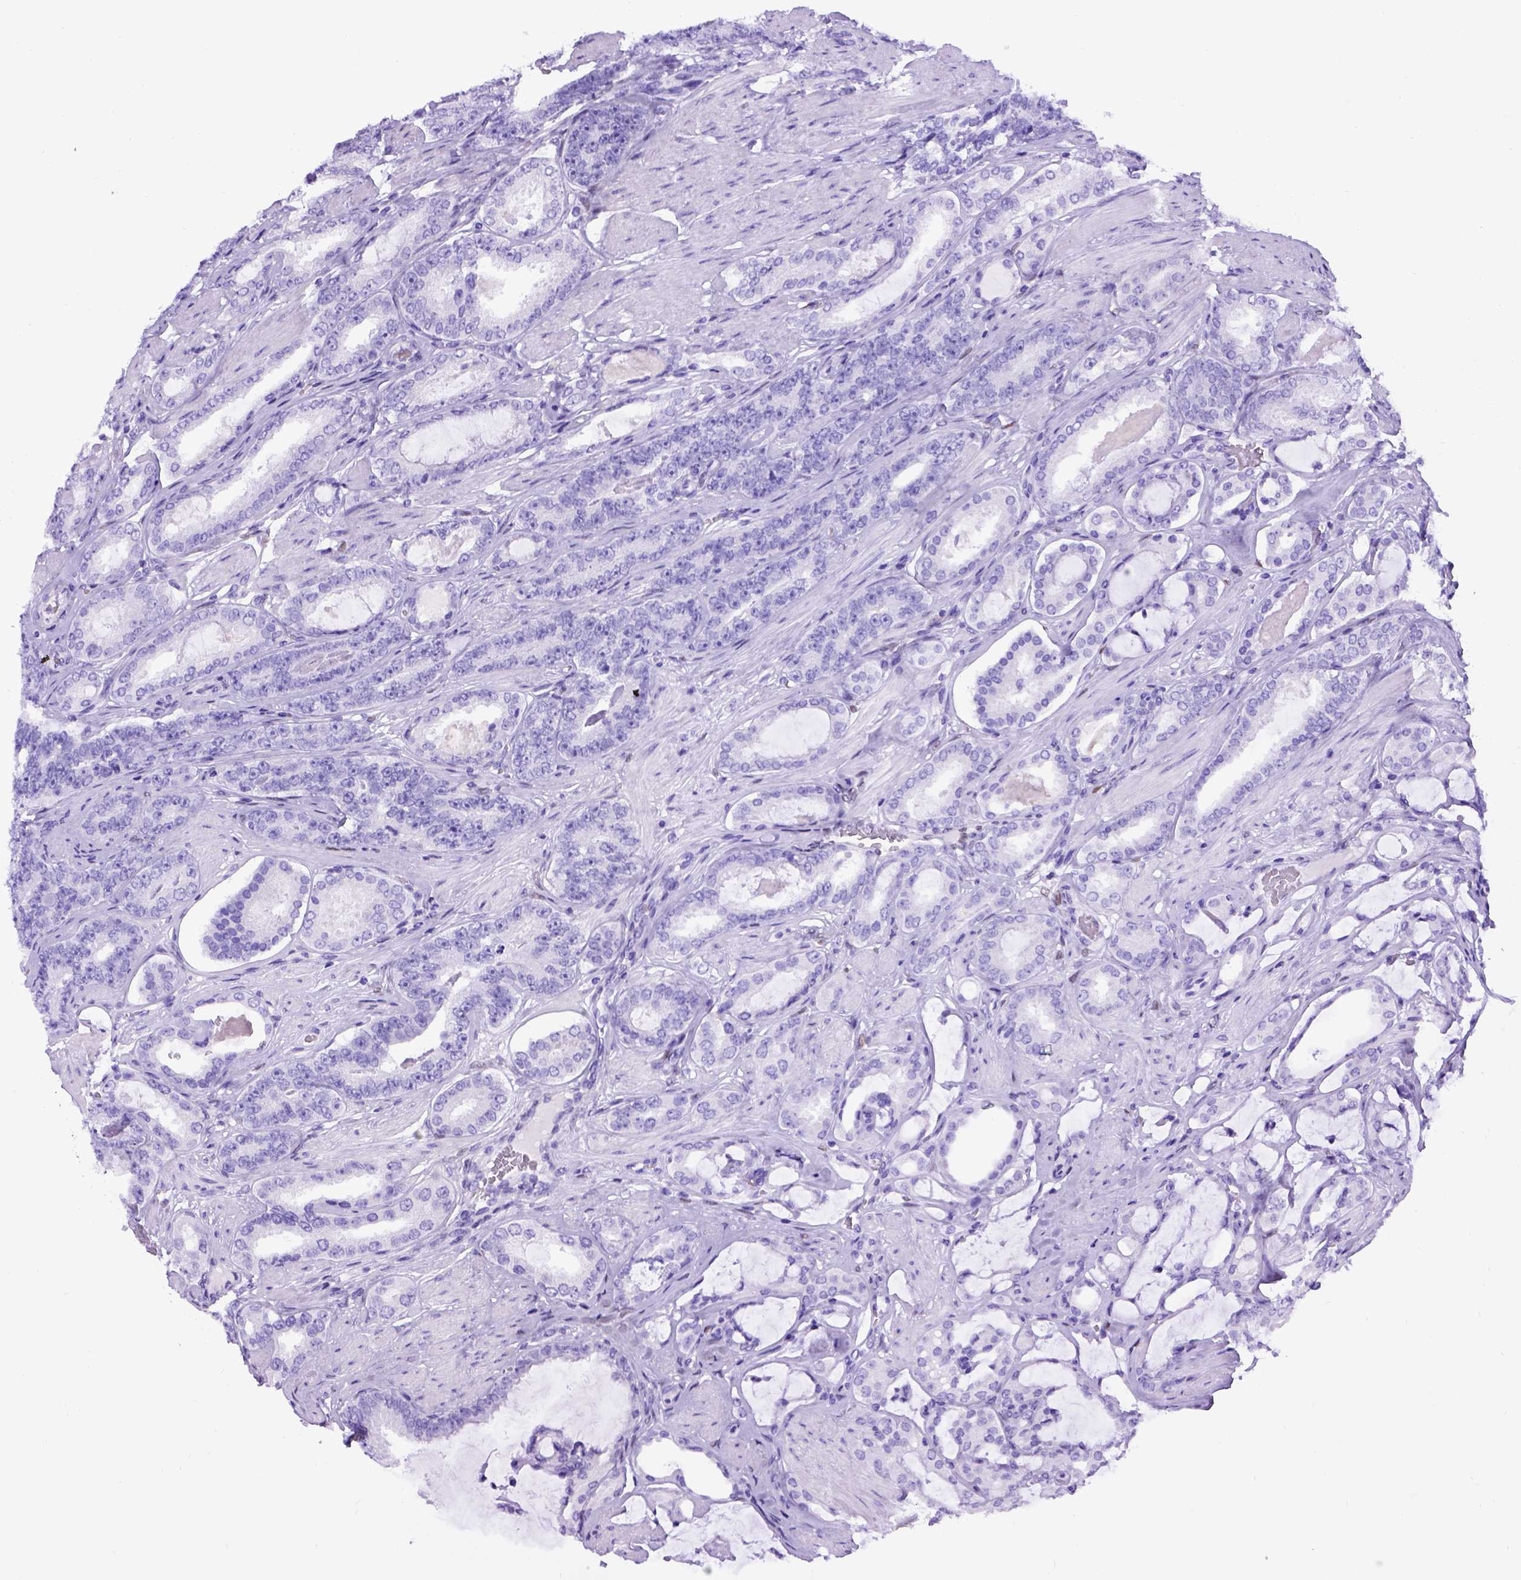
{"staining": {"intensity": "negative", "quantity": "none", "location": "none"}, "tissue": "prostate cancer", "cell_type": "Tumor cells", "image_type": "cancer", "snomed": [{"axis": "morphology", "description": "Adenocarcinoma, High grade"}, {"axis": "topography", "description": "Prostate"}], "caption": "A high-resolution micrograph shows immunohistochemistry (IHC) staining of prostate high-grade adenocarcinoma, which exhibits no significant expression in tumor cells.", "gene": "MEOX2", "patient": {"sex": "male", "age": 63}}